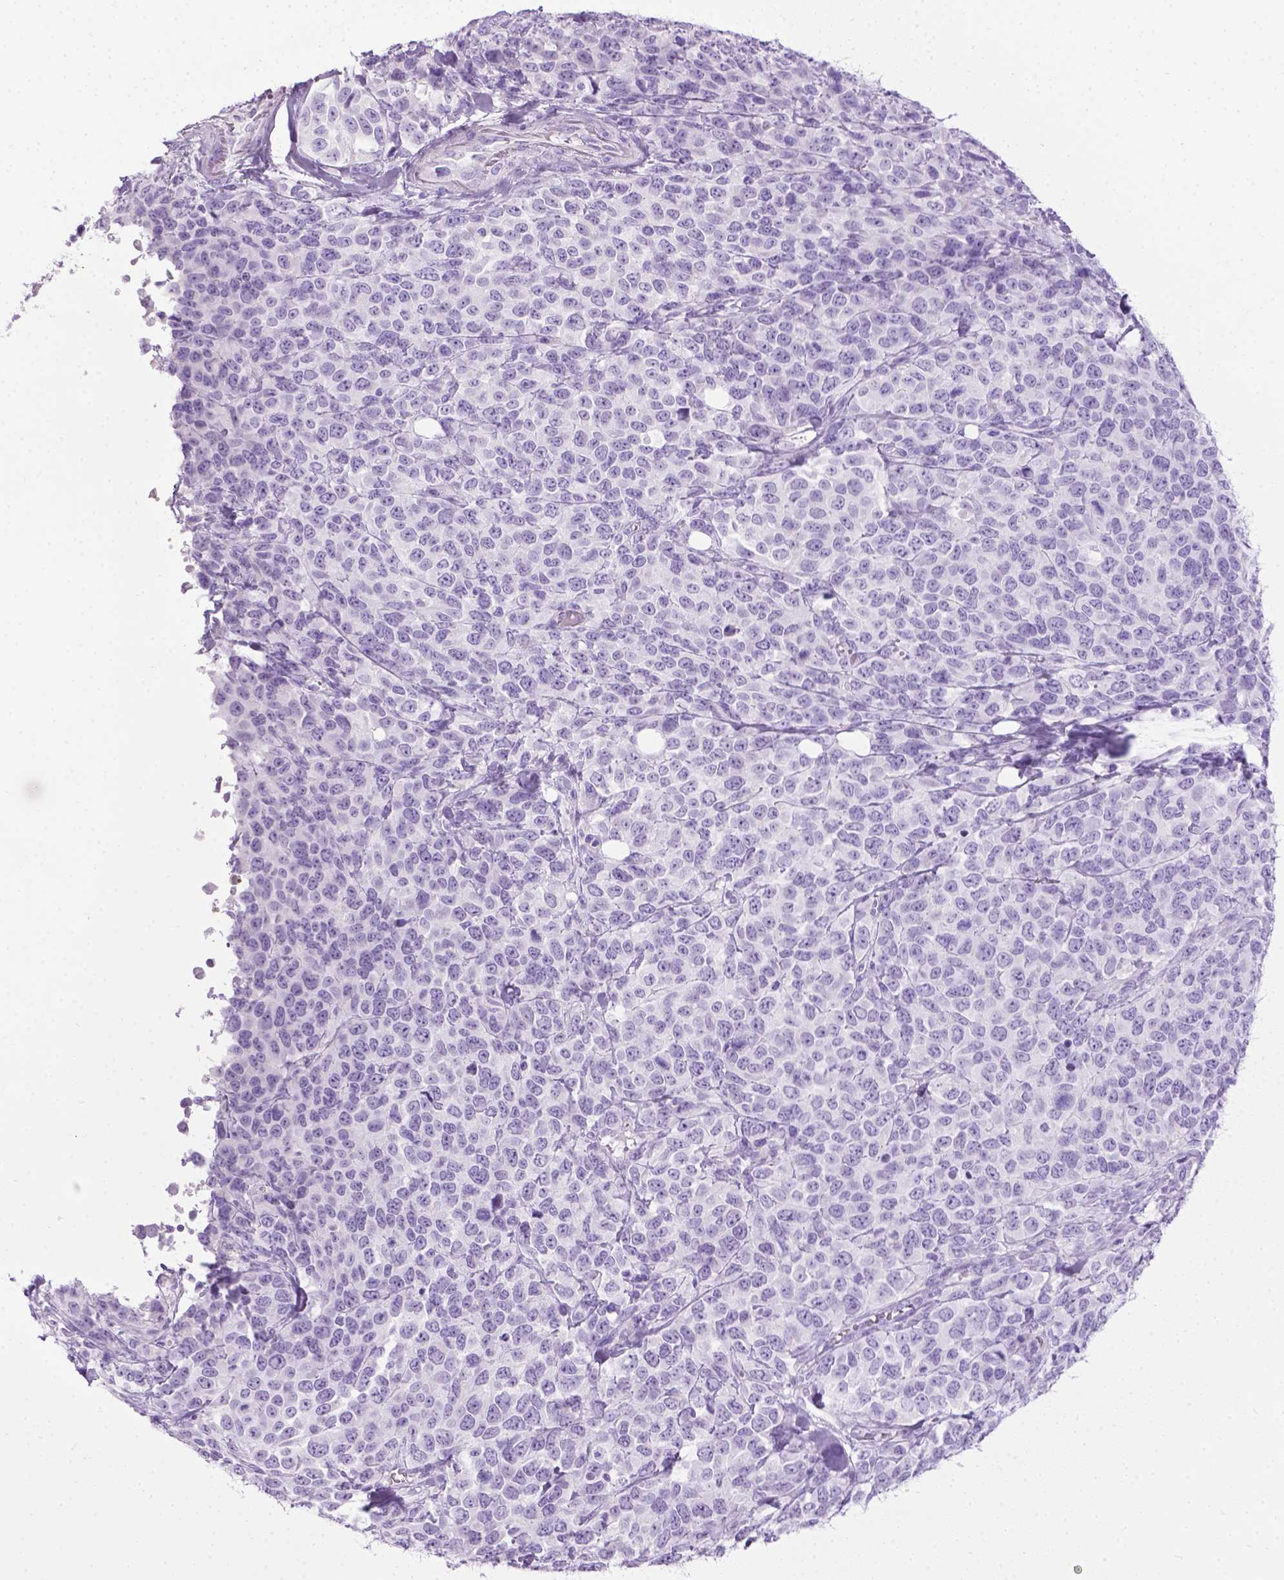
{"staining": {"intensity": "negative", "quantity": "none", "location": "none"}, "tissue": "melanoma", "cell_type": "Tumor cells", "image_type": "cancer", "snomed": [{"axis": "morphology", "description": "Malignant melanoma, Metastatic site"}, {"axis": "topography", "description": "Skin"}], "caption": "A photomicrograph of melanoma stained for a protein exhibits no brown staining in tumor cells.", "gene": "LELP1", "patient": {"sex": "male", "age": 84}}